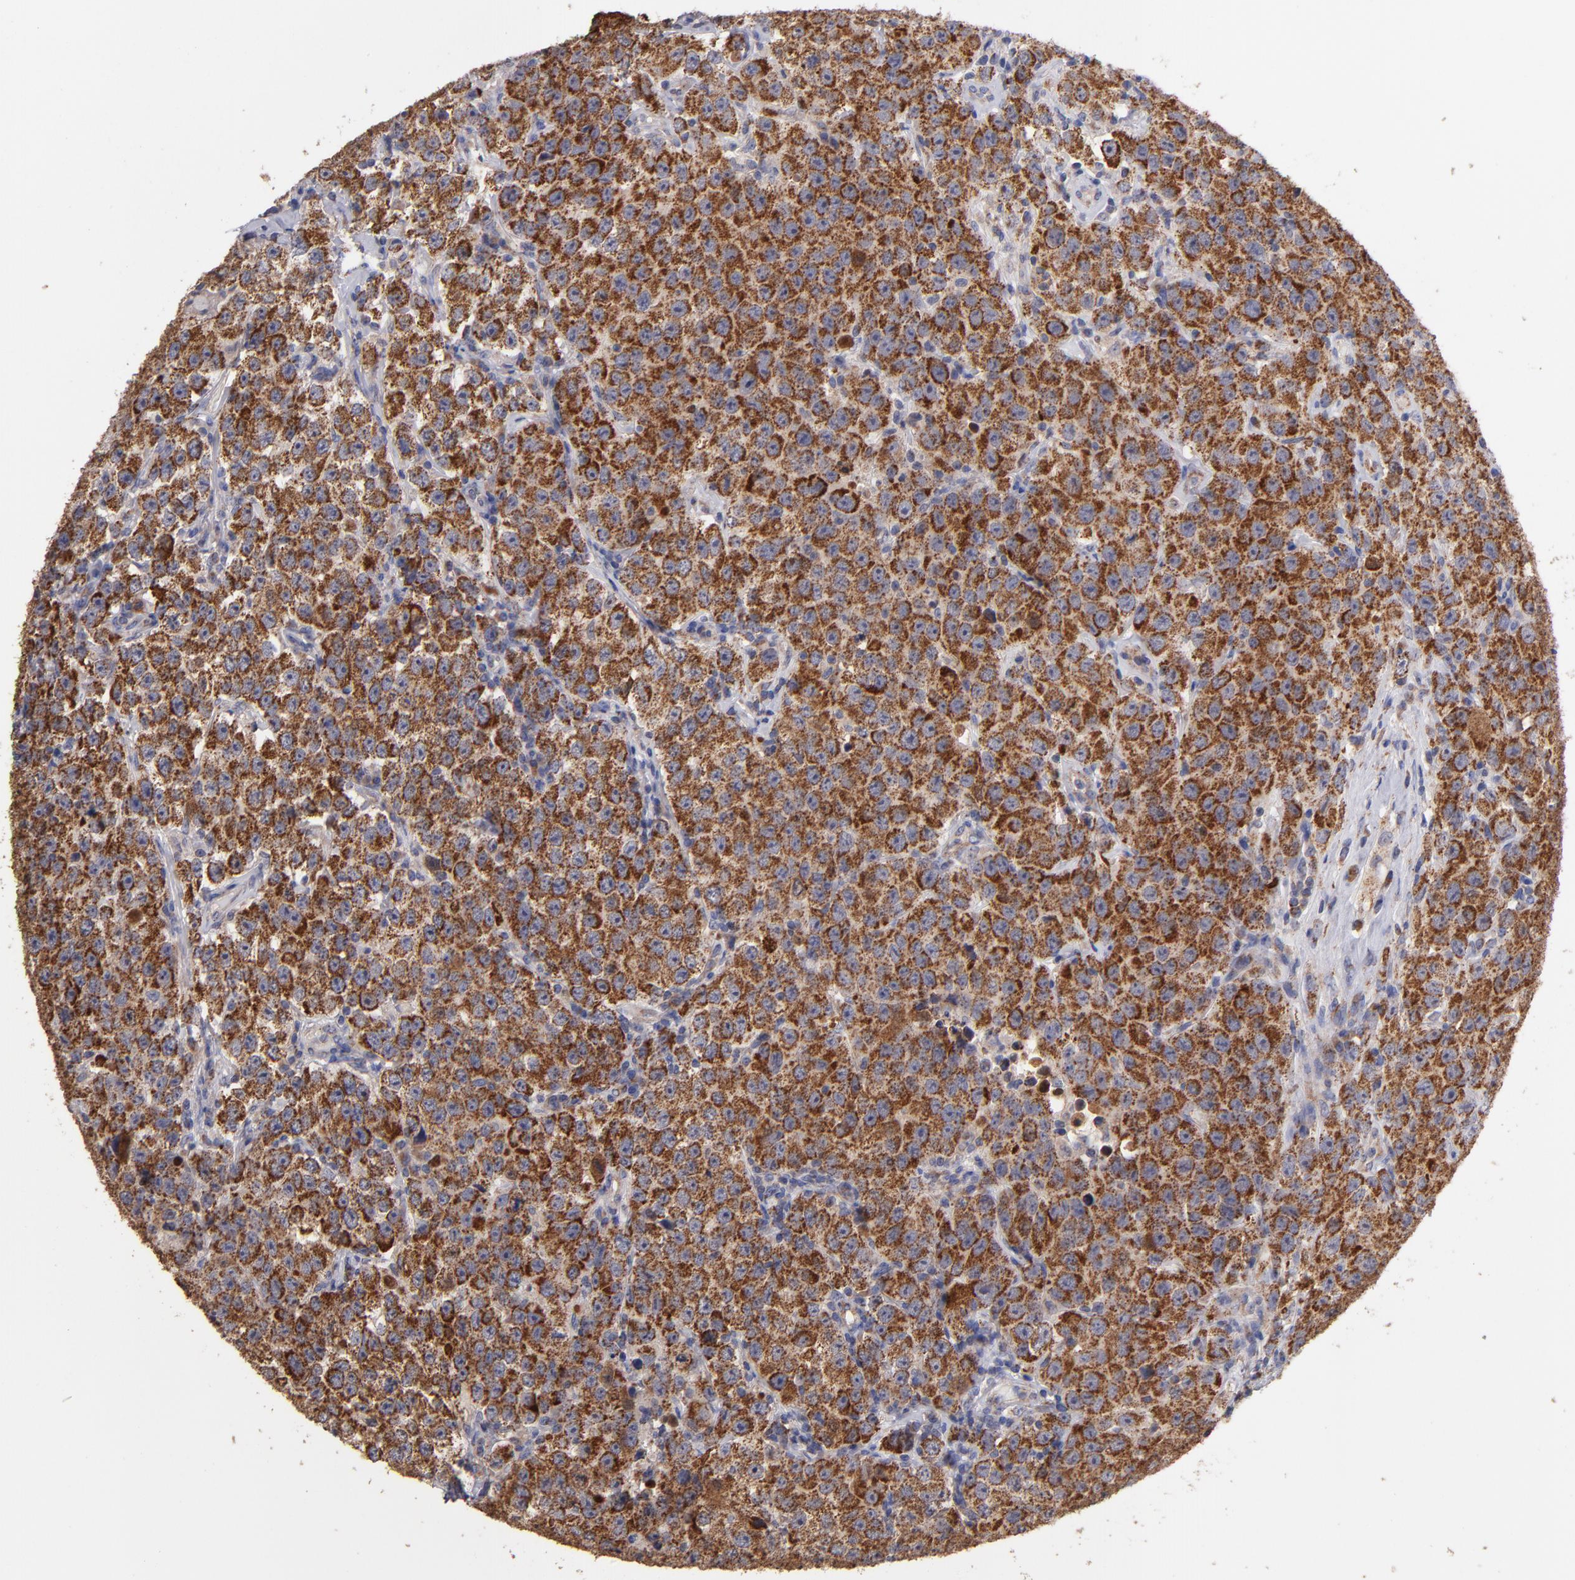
{"staining": {"intensity": "strong", "quantity": ">75%", "location": "cytoplasmic/membranous"}, "tissue": "testis cancer", "cell_type": "Tumor cells", "image_type": "cancer", "snomed": [{"axis": "morphology", "description": "Seminoma, NOS"}, {"axis": "topography", "description": "Testis"}], "caption": "Immunohistochemical staining of testis cancer (seminoma) shows strong cytoplasmic/membranous protein expression in approximately >75% of tumor cells.", "gene": "DIABLO", "patient": {"sex": "male", "age": 52}}